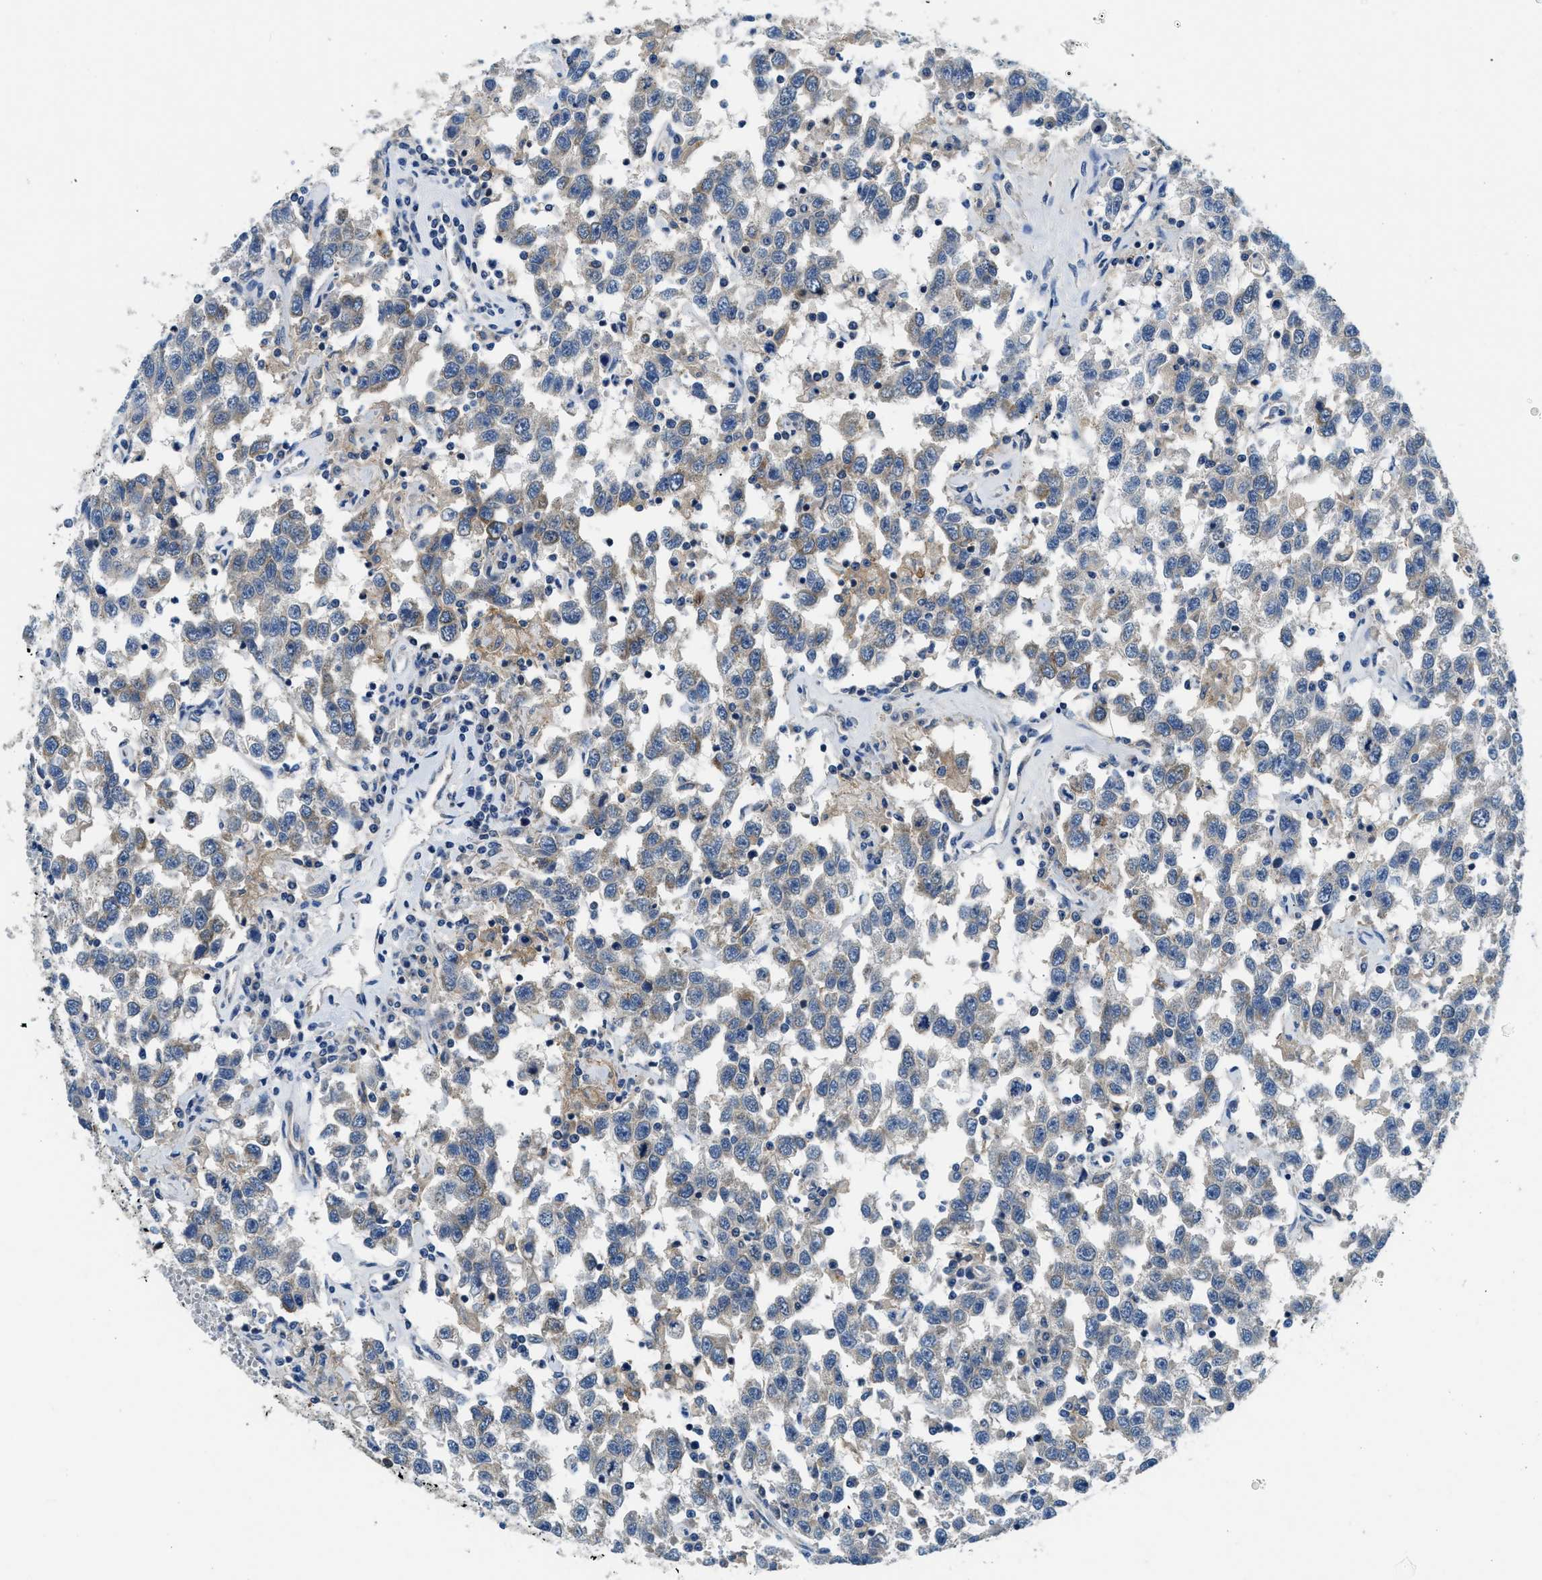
{"staining": {"intensity": "moderate", "quantity": "<25%", "location": "cytoplasmic/membranous"}, "tissue": "testis cancer", "cell_type": "Tumor cells", "image_type": "cancer", "snomed": [{"axis": "morphology", "description": "Seminoma, NOS"}, {"axis": "topography", "description": "Testis"}], "caption": "High-power microscopy captured an immunohistochemistry (IHC) photomicrograph of seminoma (testis), revealing moderate cytoplasmic/membranous staining in about <25% of tumor cells.", "gene": "LPIN2", "patient": {"sex": "male", "age": 41}}